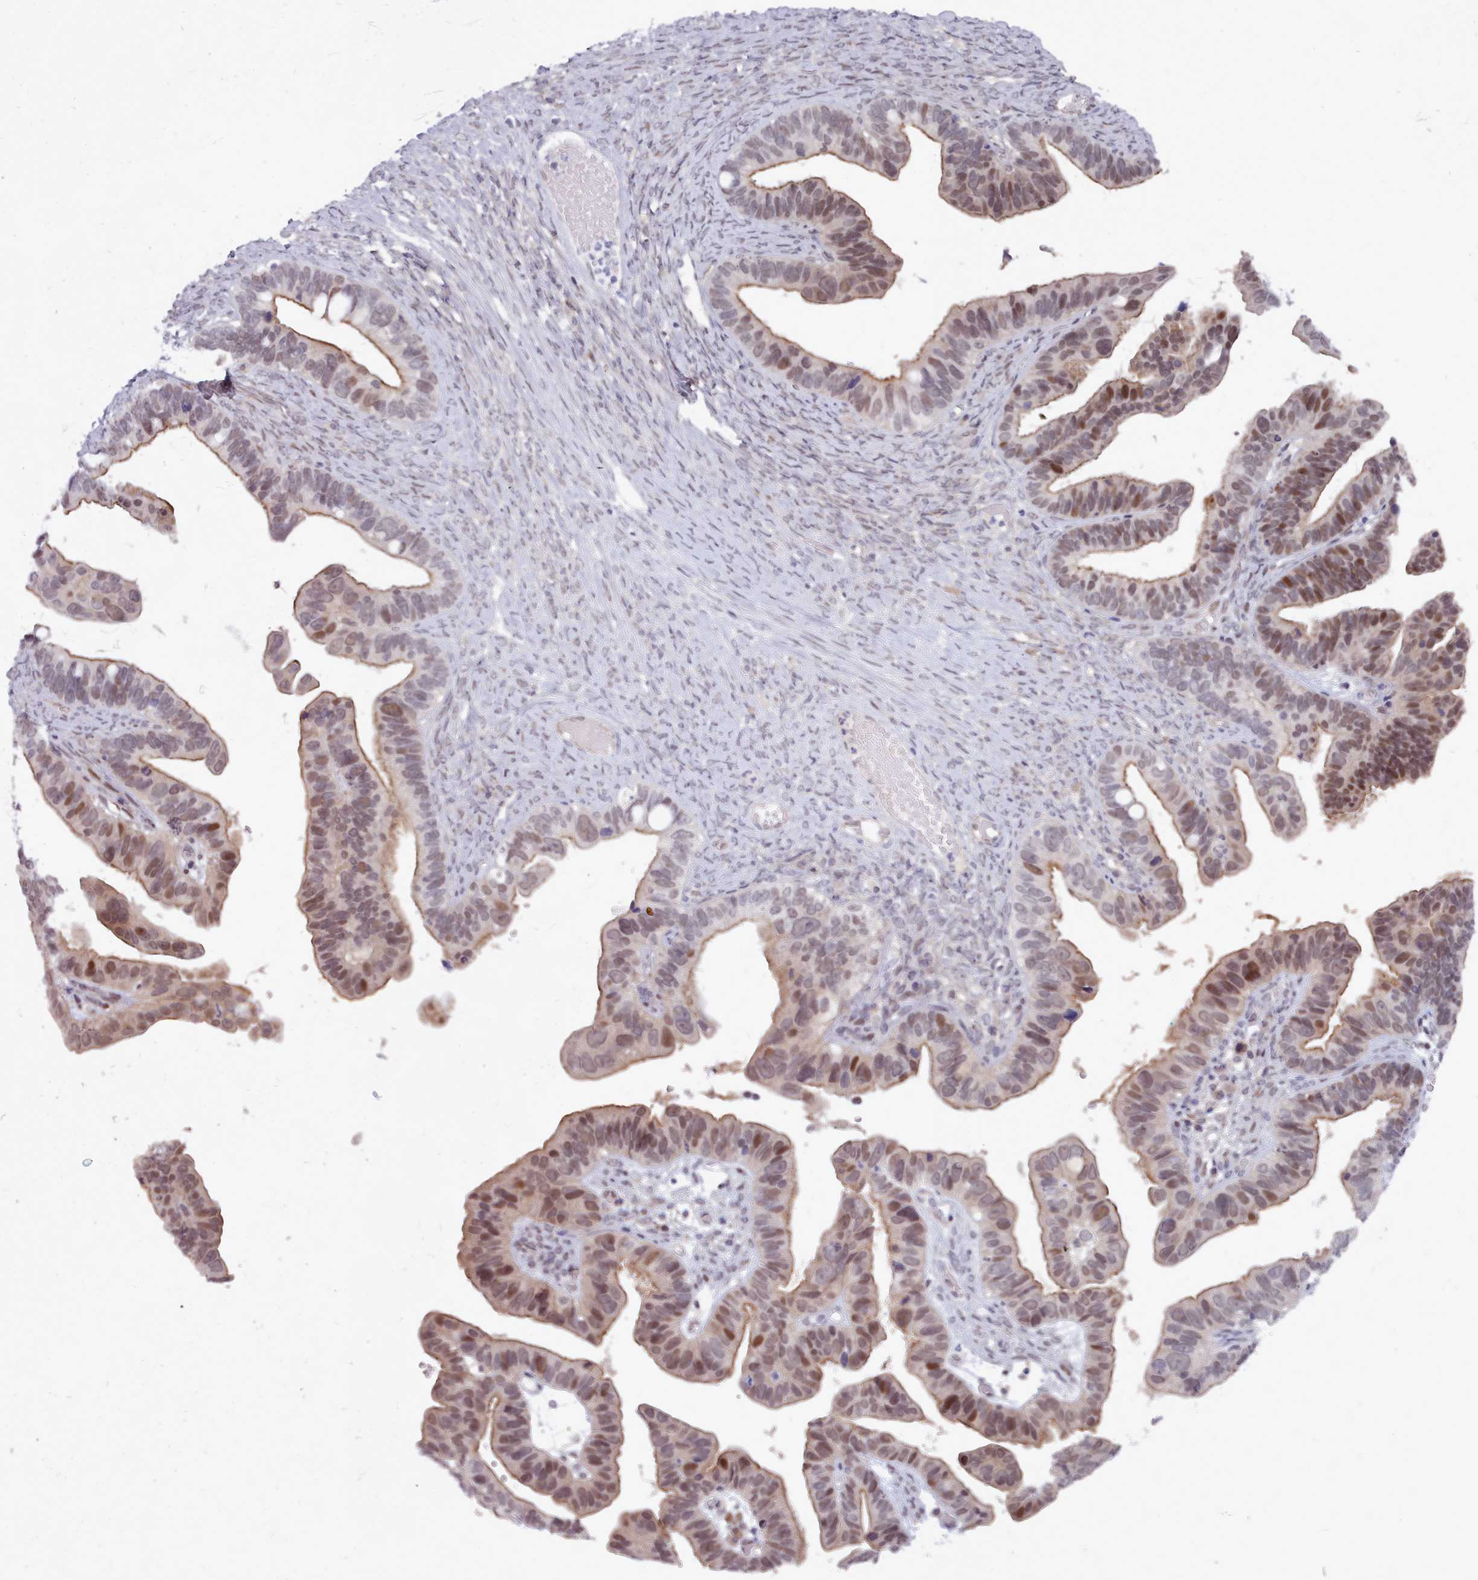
{"staining": {"intensity": "moderate", "quantity": "25%-75%", "location": "cytoplasmic/membranous,nuclear"}, "tissue": "ovarian cancer", "cell_type": "Tumor cells", "image_type": "cancer", "snomed": [{"axis": "morphology", "description": "Cystadenocarcinoma, serous, NOS"}, {"axis": "topography", "description": "Ovary"}], "caption": "The image exhibits a brown stain indicating the presence of a protein in the cytoplasmic/membranous and nuclear of tumor cells in ovarian cancer. The protein of interest is shown in brown color, while the nuclei are stained blue.", "gene": "GINS1", "patient": {"sex": "female", "age": 56}}